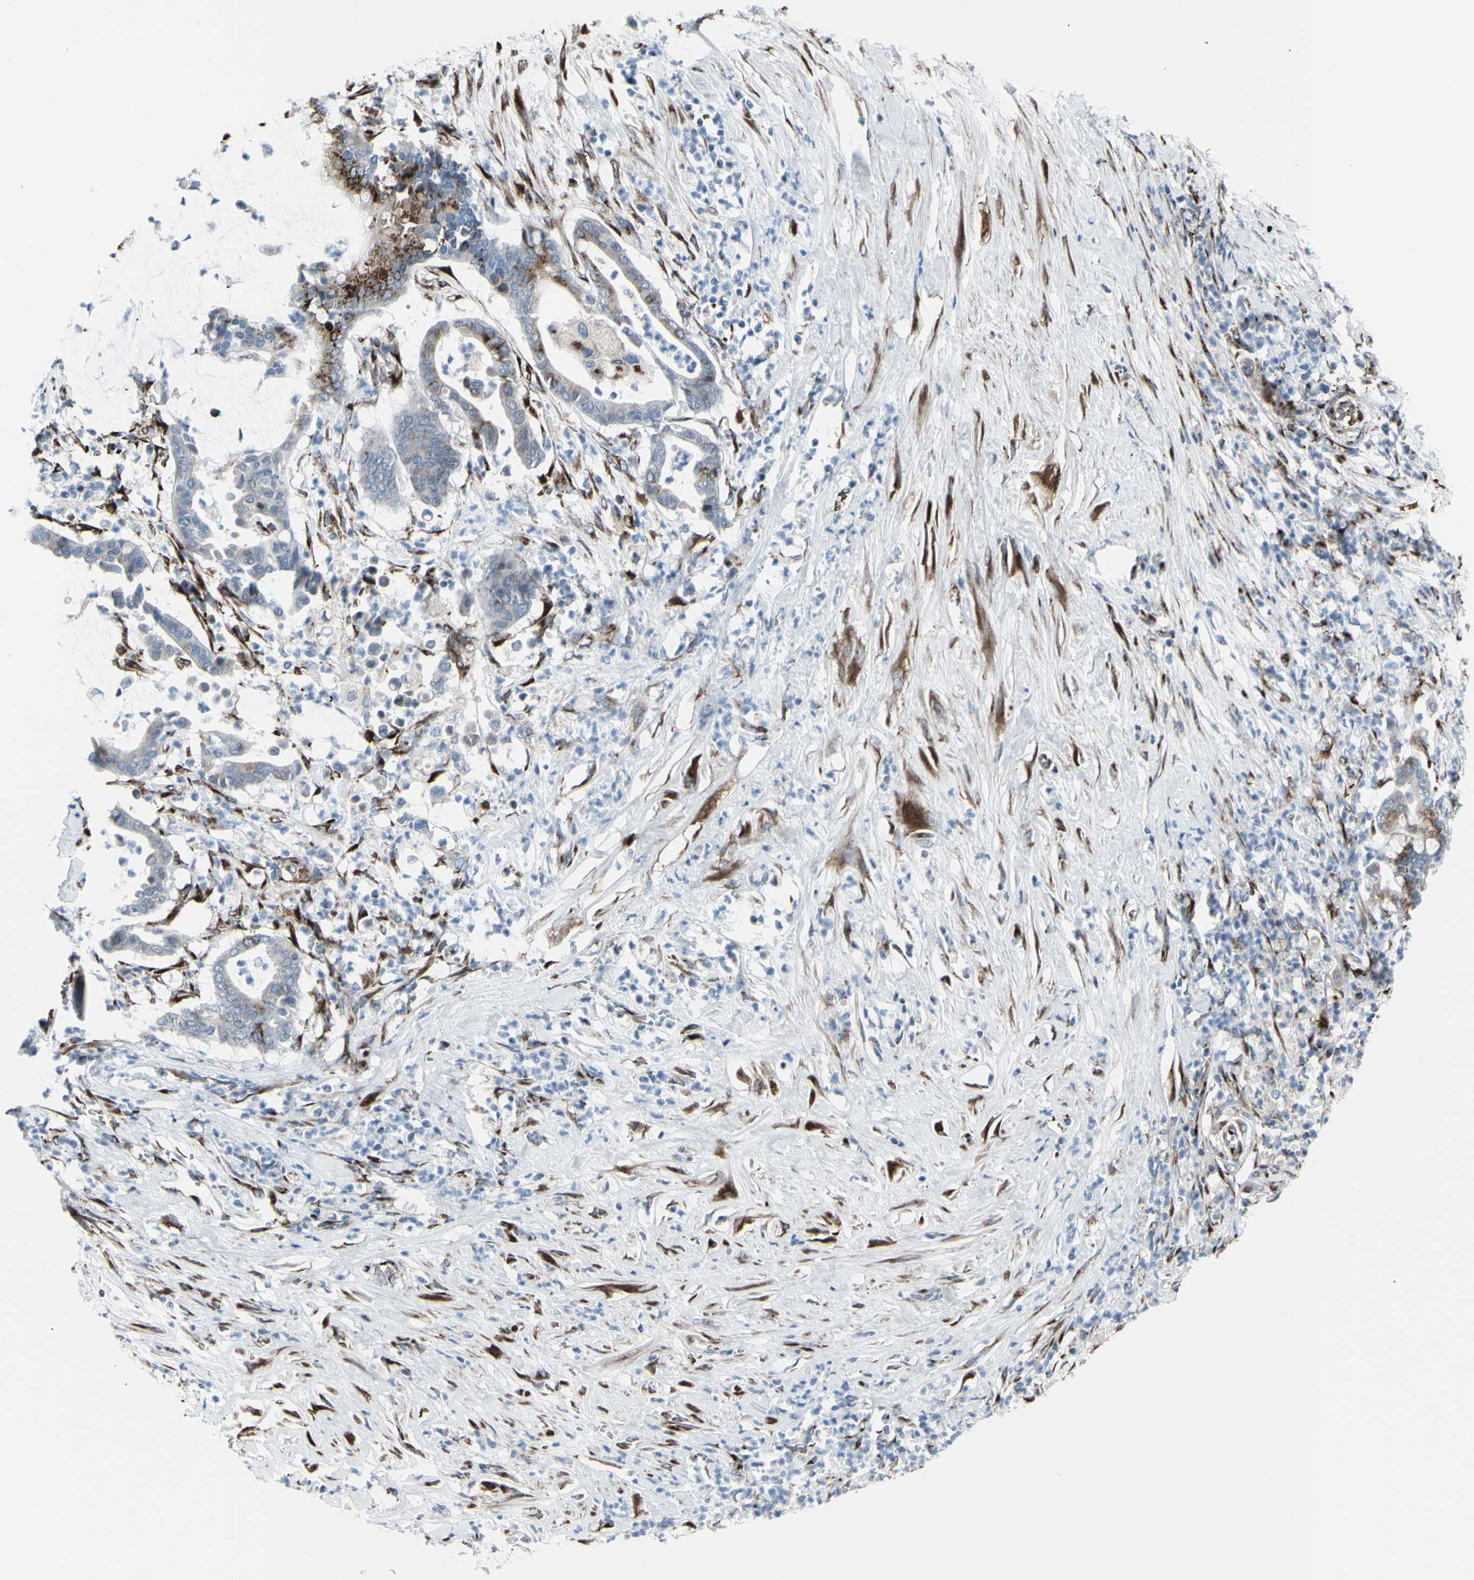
{"staining": {"intensity": "strong", "quantity": "25%-75%", "location": "cytoplasmic/membranous"}, "tissue": "pancreatic cancer", "cell_type": "Tumor cells", "image_type": "cancer", "snomed": [{"axis": "morphology", "description": "Adenocarcinoma, NOS"}, {"axis": "topography", "description": "Pancreas"}], "caption": "Human pancreatic cancer (adenocarcinoma) stained for a protein (brown) demonstrates strong cytoplasmic/membranous positive positivity in approximately 25%-75% of tumor cells.", "gene": "GLG1", "patient": {"sex": "male", "age": 41}}